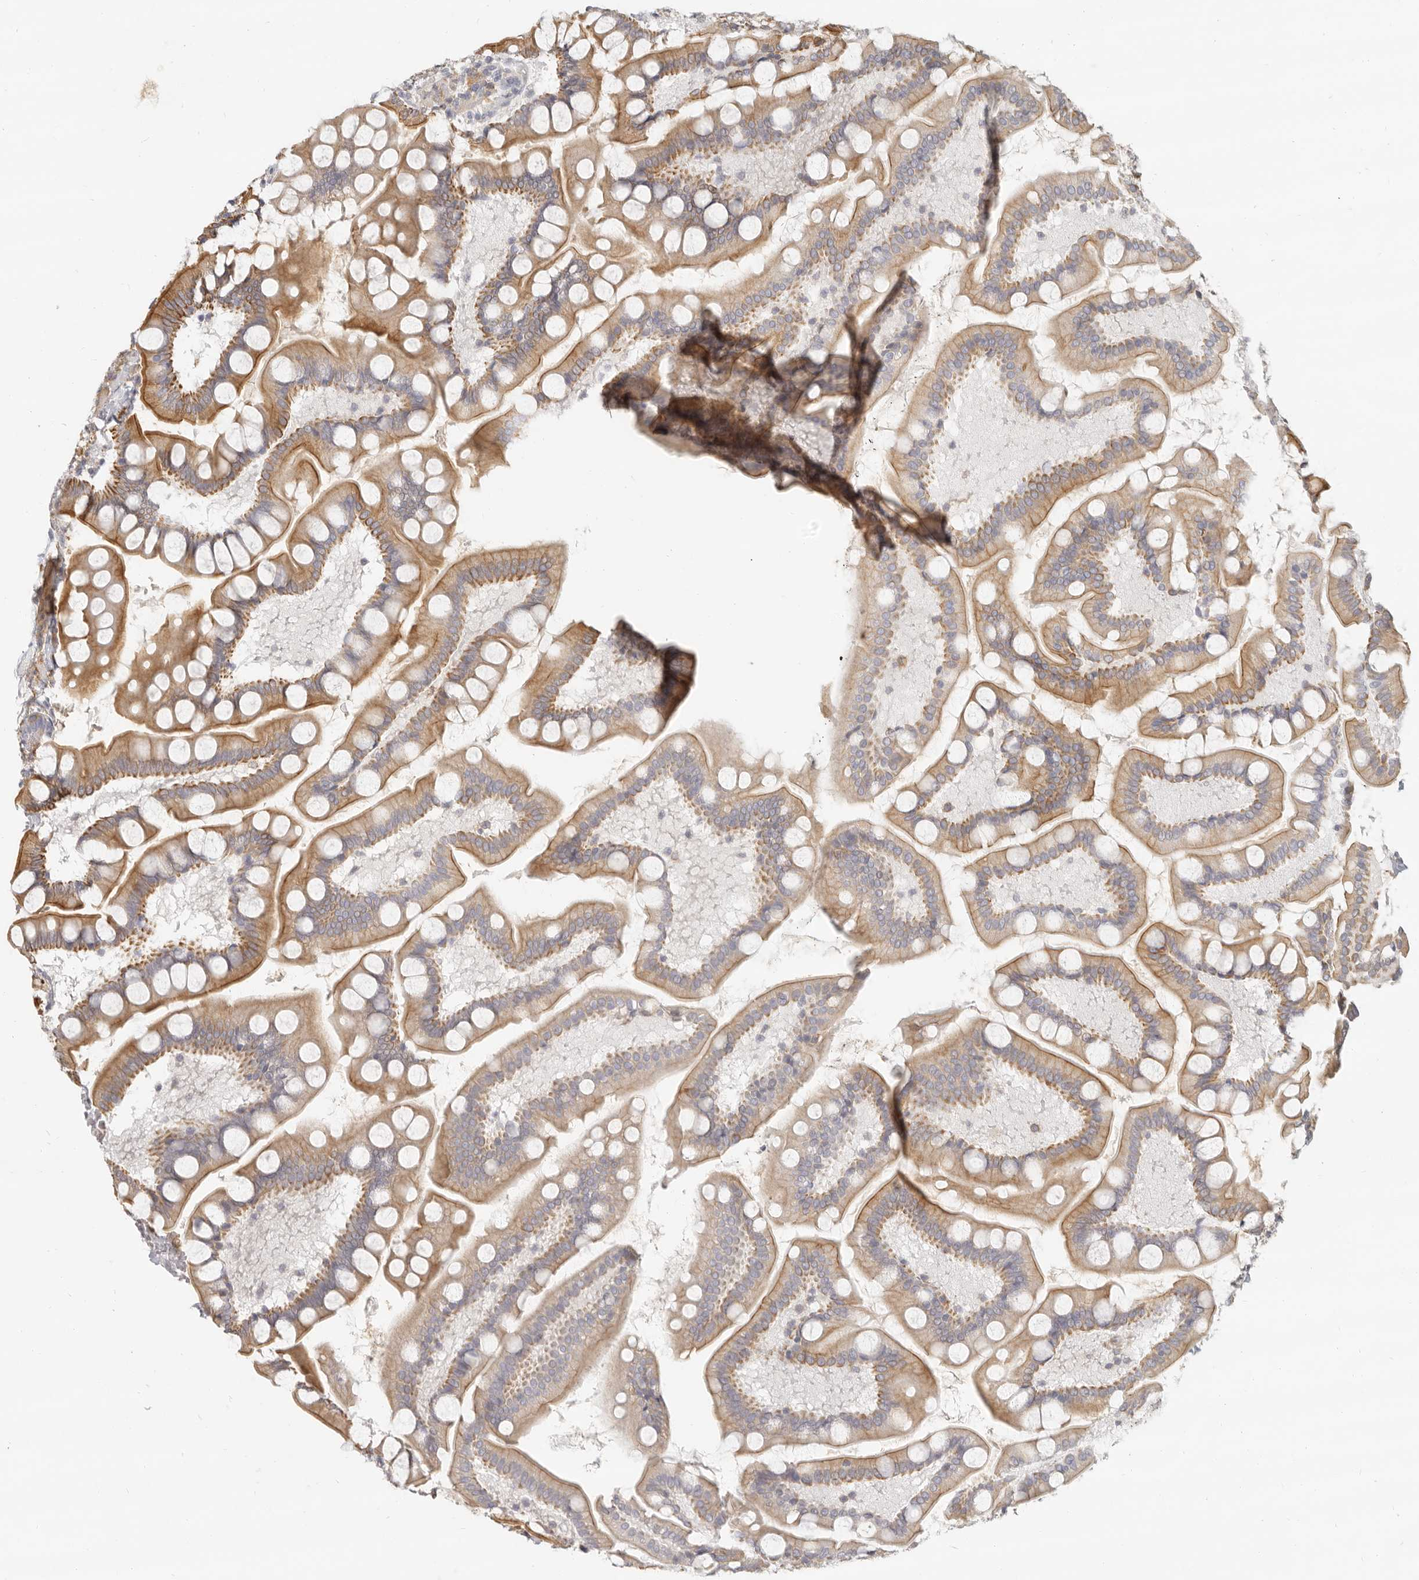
{"staining": {"intensity": "moderate", "quantity": ">75%", "location": "cytoplasmic/membranous"}, "tissue": "small intestine", "cell_type": "Glandular cells", "image_type": "normal", "snomed": [{"axis": "morphology", "description": "Normal tissue, NOS"}, {"axis": "topography", "description": "Small intestine"}], "caption": "Glandular cells reveal medium levels of moderate cytoplasmic/membranous expression in about >75% of cells in normal small intestine.", "gene": "NIBAN1", "patient": {"sex": "male", "age": 41}}